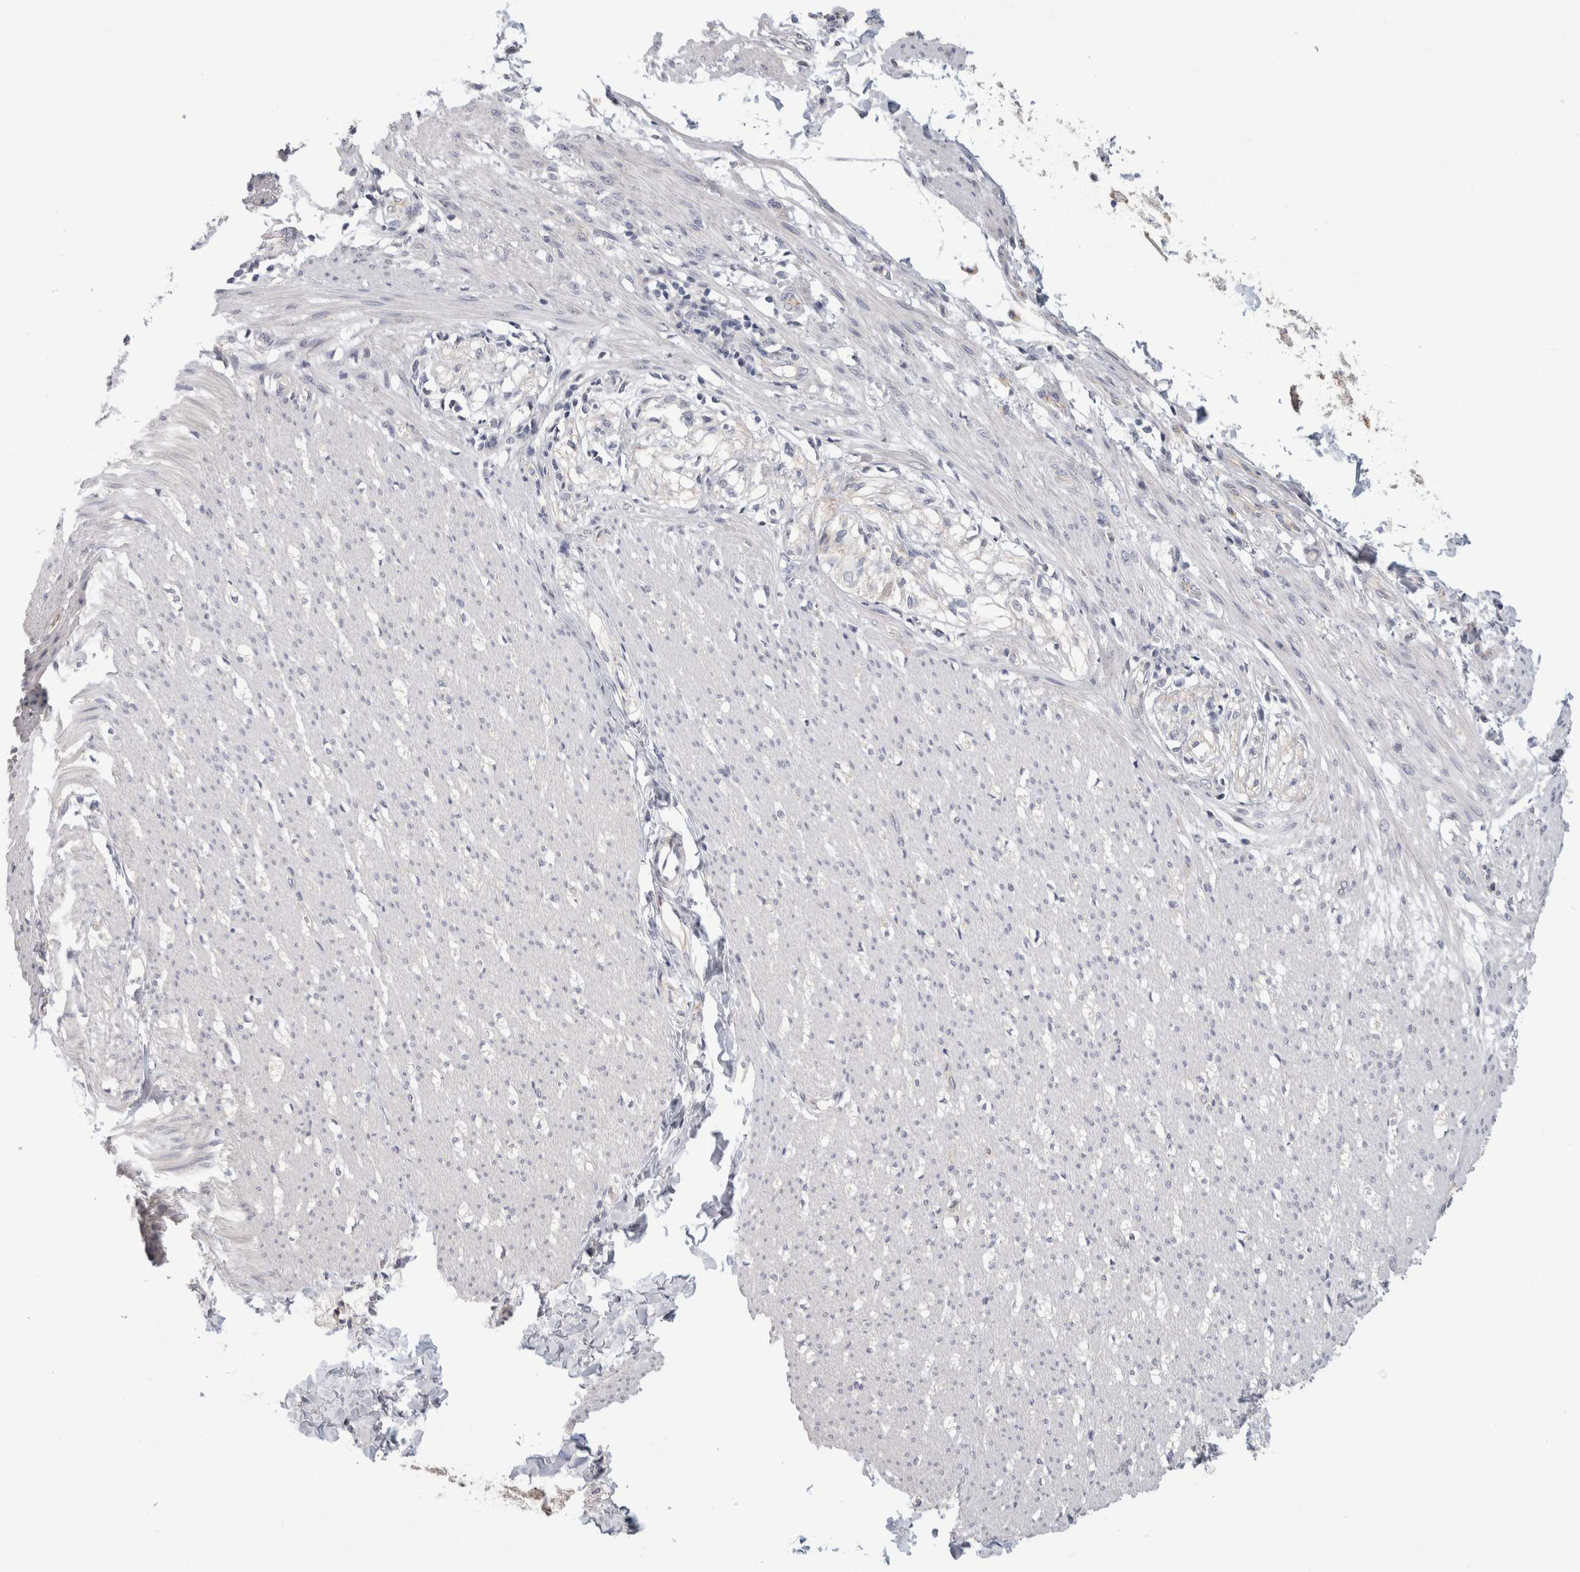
{"staining": {"intensity": "weak", "quantity": "<25%", "location": "cytoplasmic/membranous"}, "tissue": "smooth muscle", "cell_type": "Smooth muscle cells", "image_type": "normal", "snomed": [{"axis": "morphology", "description": "Normal tissue, NOS"}, {"axis": "morphology", "description": "Adenocarcinoma, NOS"}, {"axis": "topography", "description": "Smooth muscle"}, {"axis": "topography", "description": "Colon"}], "caption": "An immunohistochemistry (IHC) image of unremarkable smooth muscle is shown. There is no staining in smooth muscle cells of smooth muscle.", "gene": "AFP", "patient": {"sex": "male", "age": 14}}